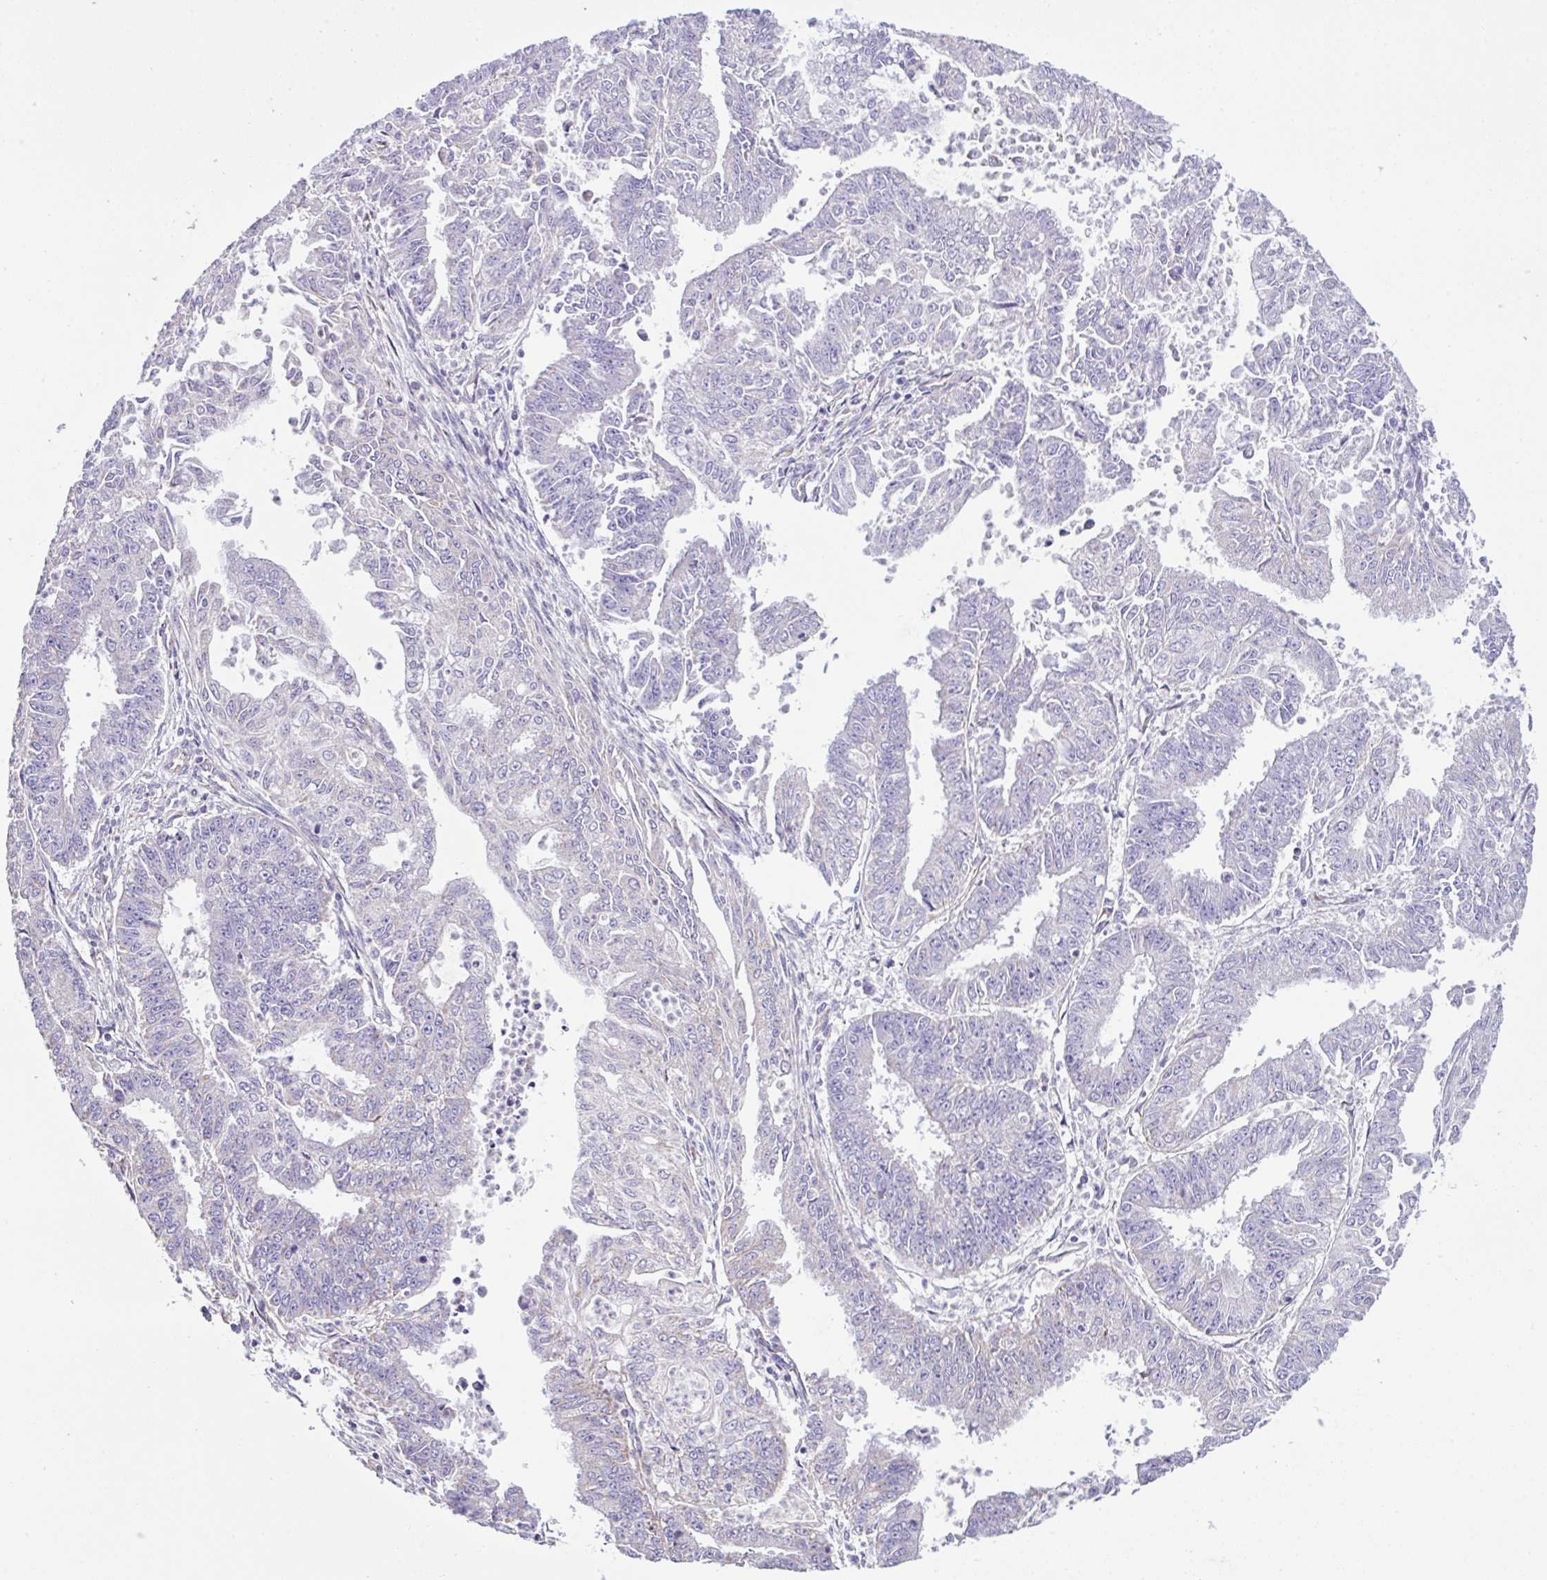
{"staining": {"intensity": "negative", "quantity": "none", "location": "none"}, "tissue": "endometrial cancer", "cell_type": "Tumor cells", "image_type": "cancer", "snomed": [{"axis": "morphology", "description": "Adenocarcinoma, NOS"}, {"axis": "topography", "description": "Endometrium"}], "caption": "Immunohistochemistry micrograph of neoplastic tissue: human adenocarcinoma (endometrial) stained with DAB exhibits no significant protein expression in tumor cells.", "gene": "DOK7", "patient": {"sex": "female", "age": 73}}